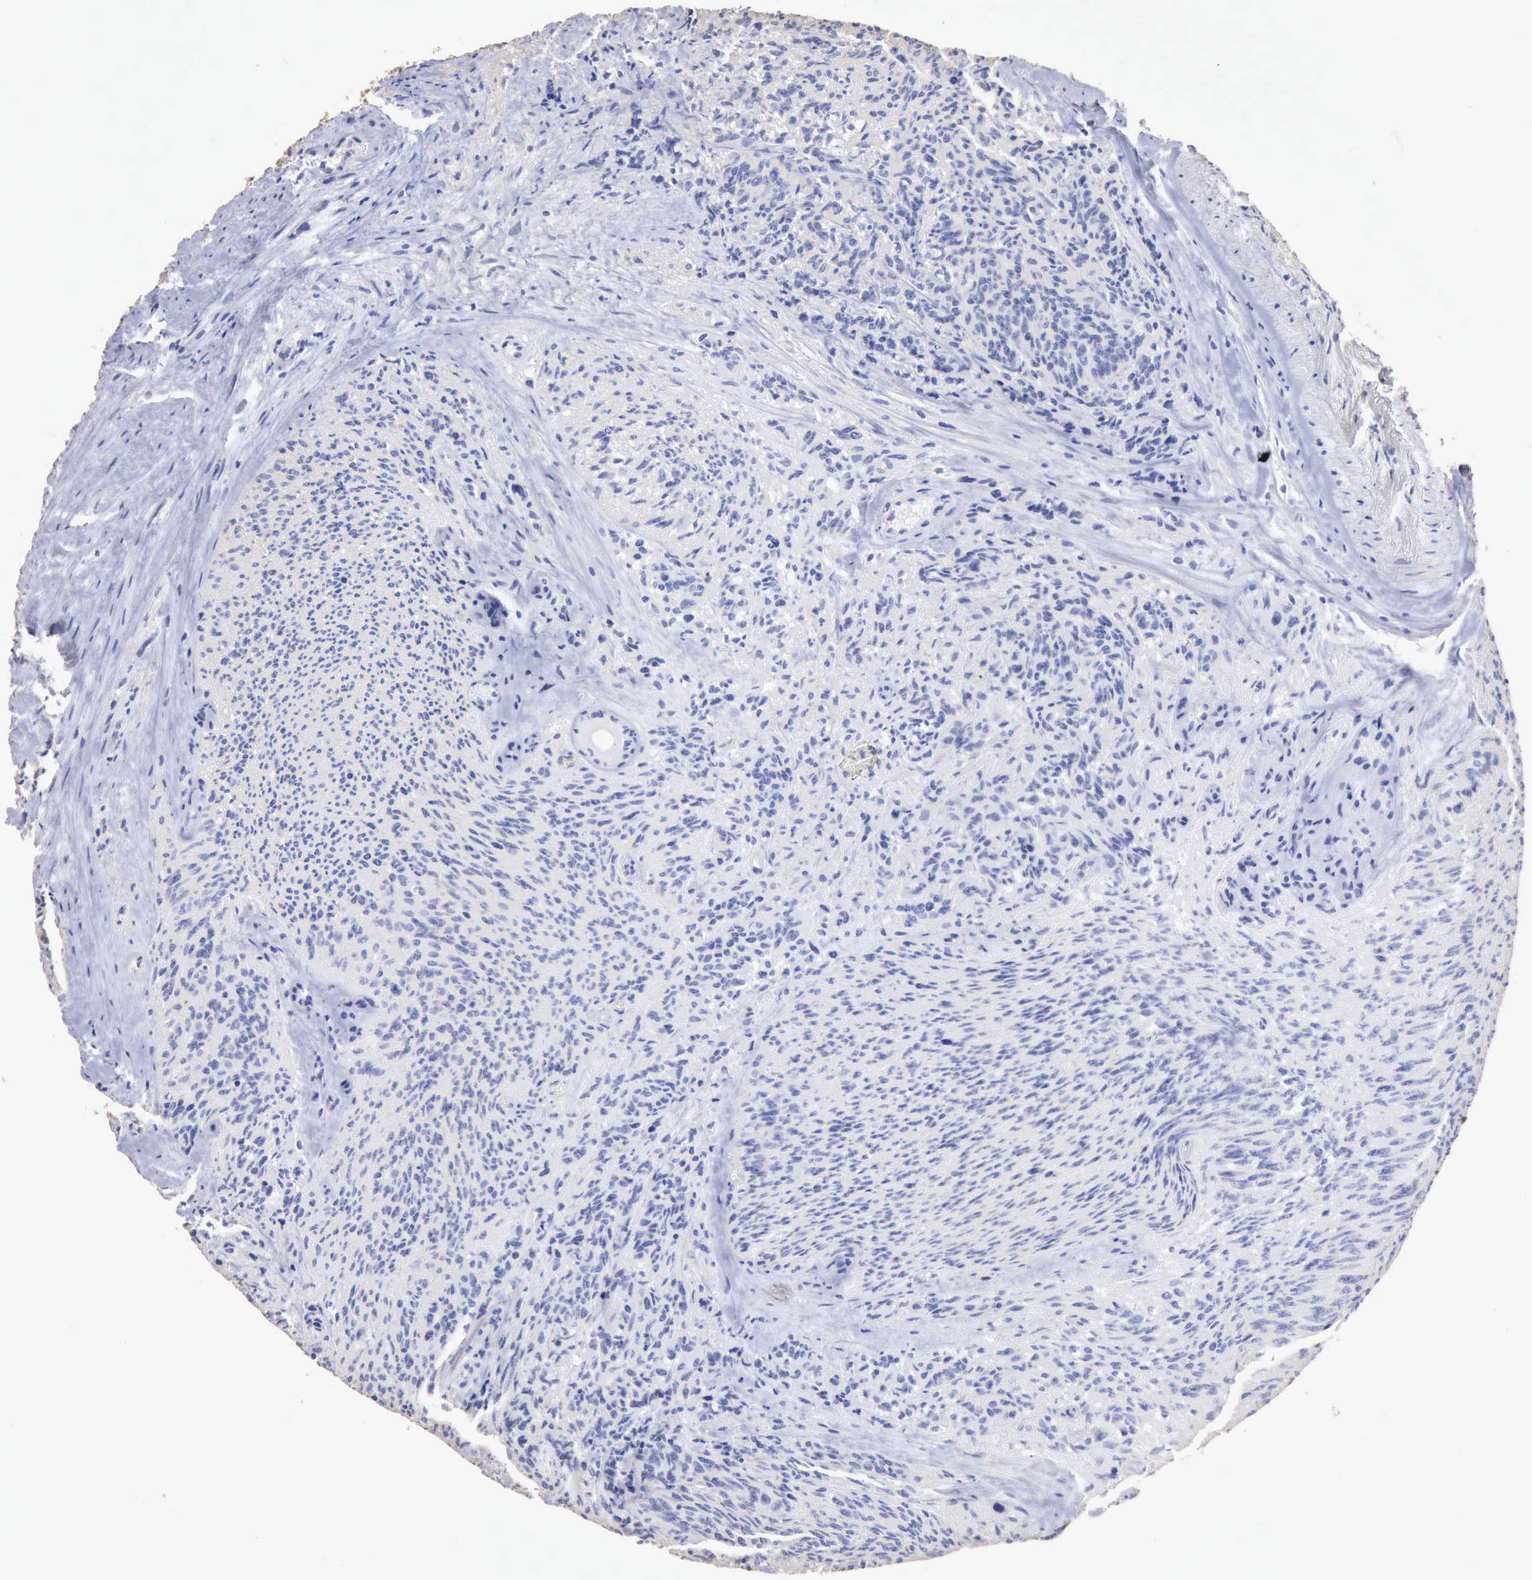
{"staining": {"intensity": "negative", "quantity": "none", "location": "none"}, "tissue": "glioma", "cell_type": "Tumor cells", "image_type": "cancer", "snomed": [{"axis": "morphology", "description": "Glioma, malignant, High grade"}, {"axis": "topography", "description": "Brain"}], "caption": "An IHC histopathology image of malignant glioma (high-grade) is shown. There is no staining in tumor cells of malignant glioma (high-grade).", "gene": "KRT6B", "patient": {"sex": "male", "age": 36}}